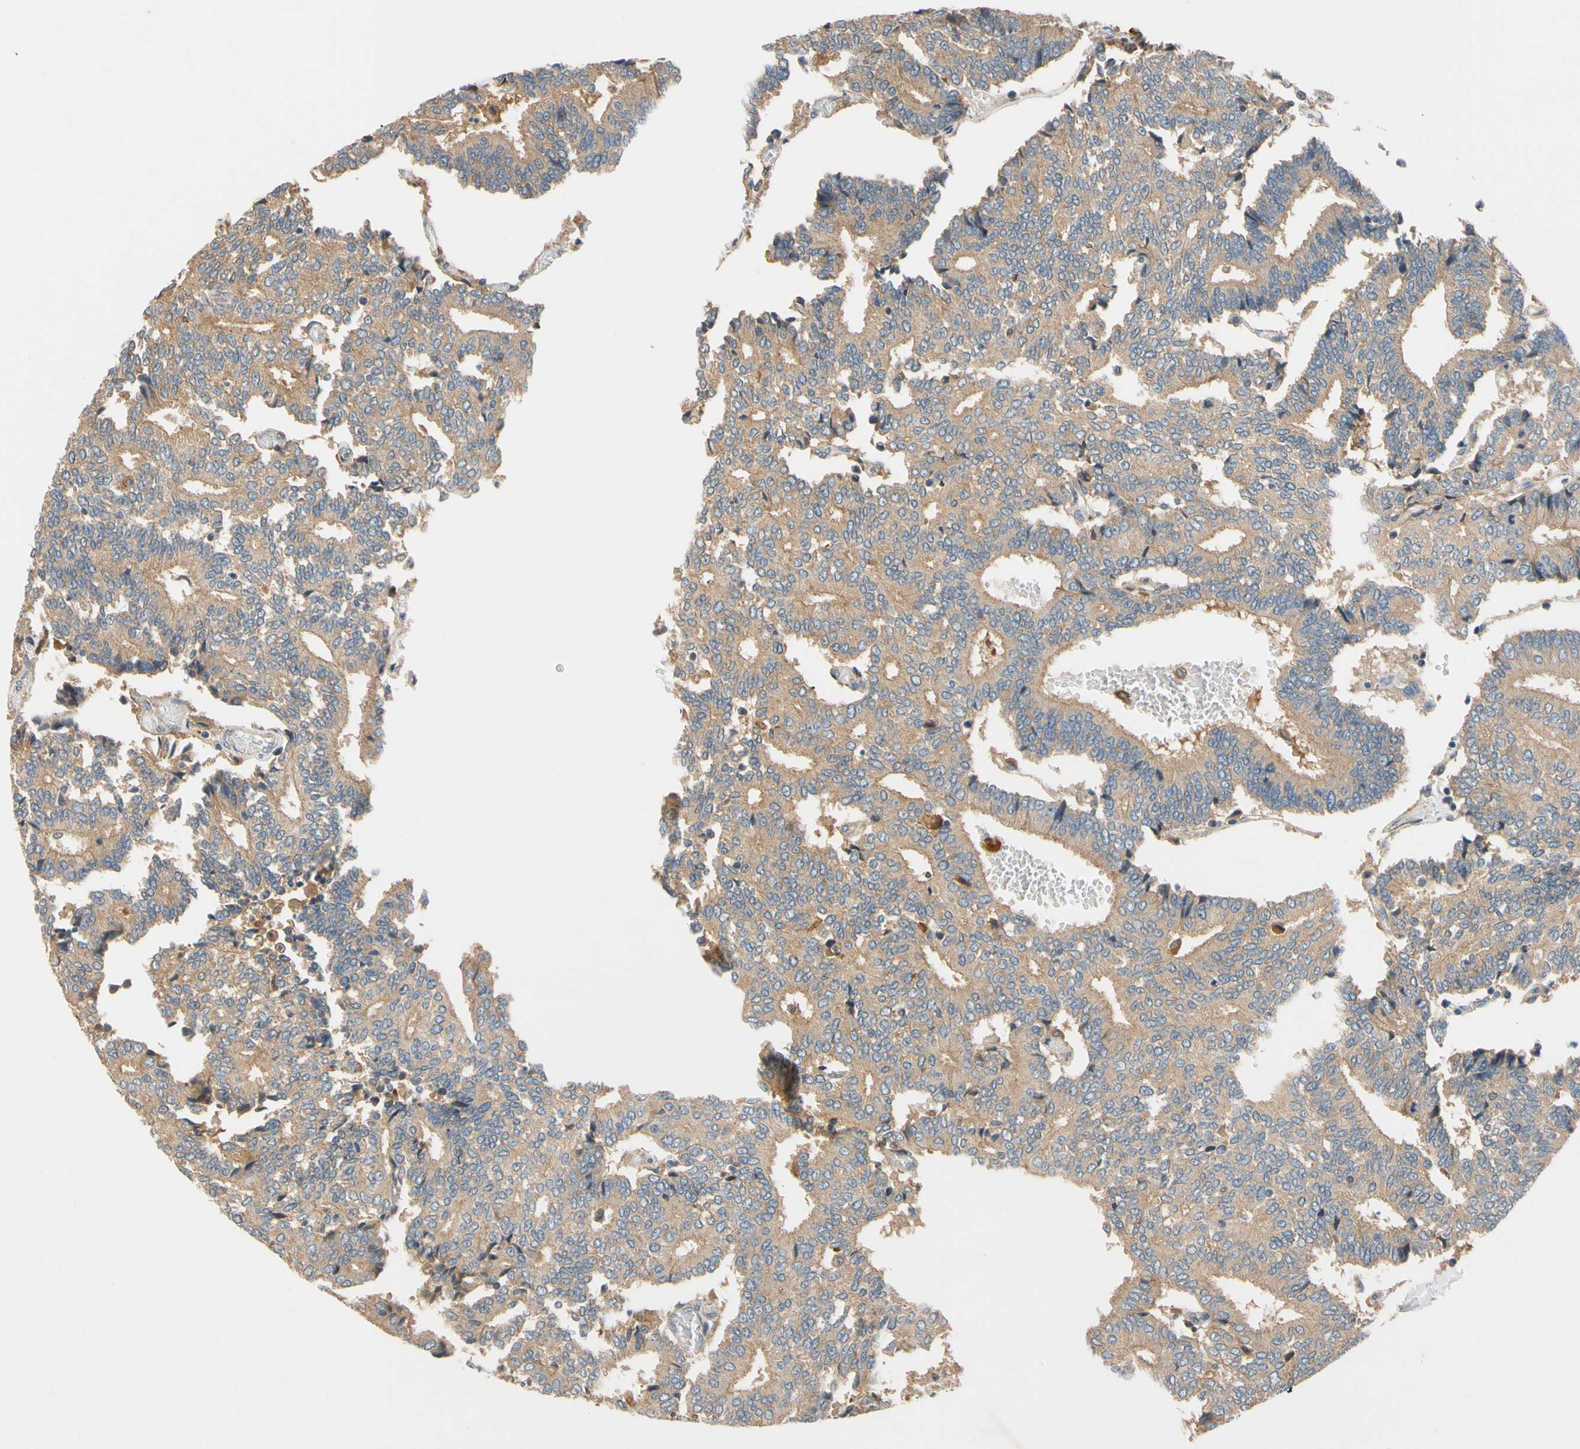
{"staining": {"intensity": "weak", "quantity": "25%-75%", "location": "cytoplasmic/membranous"}, "tissue": "prostate cancer", "cell_type": "Tumor cells", "image_type": "cancer", "snomed": [{"axis": "morphology", "description": "Adenocarcinoma, High grade"}, {"axis": "topography", "description": "Prostate"}], "caption": "The micrograph exhibits immunohistochemical staining of prostate high-grade adenocarcinoma. There is weak cytoplasmic/membranous positivity is present in approximately 25%-75% of tumor cells.", "gene": "USP46", "patient": {"sex": "male", "age": 55}}